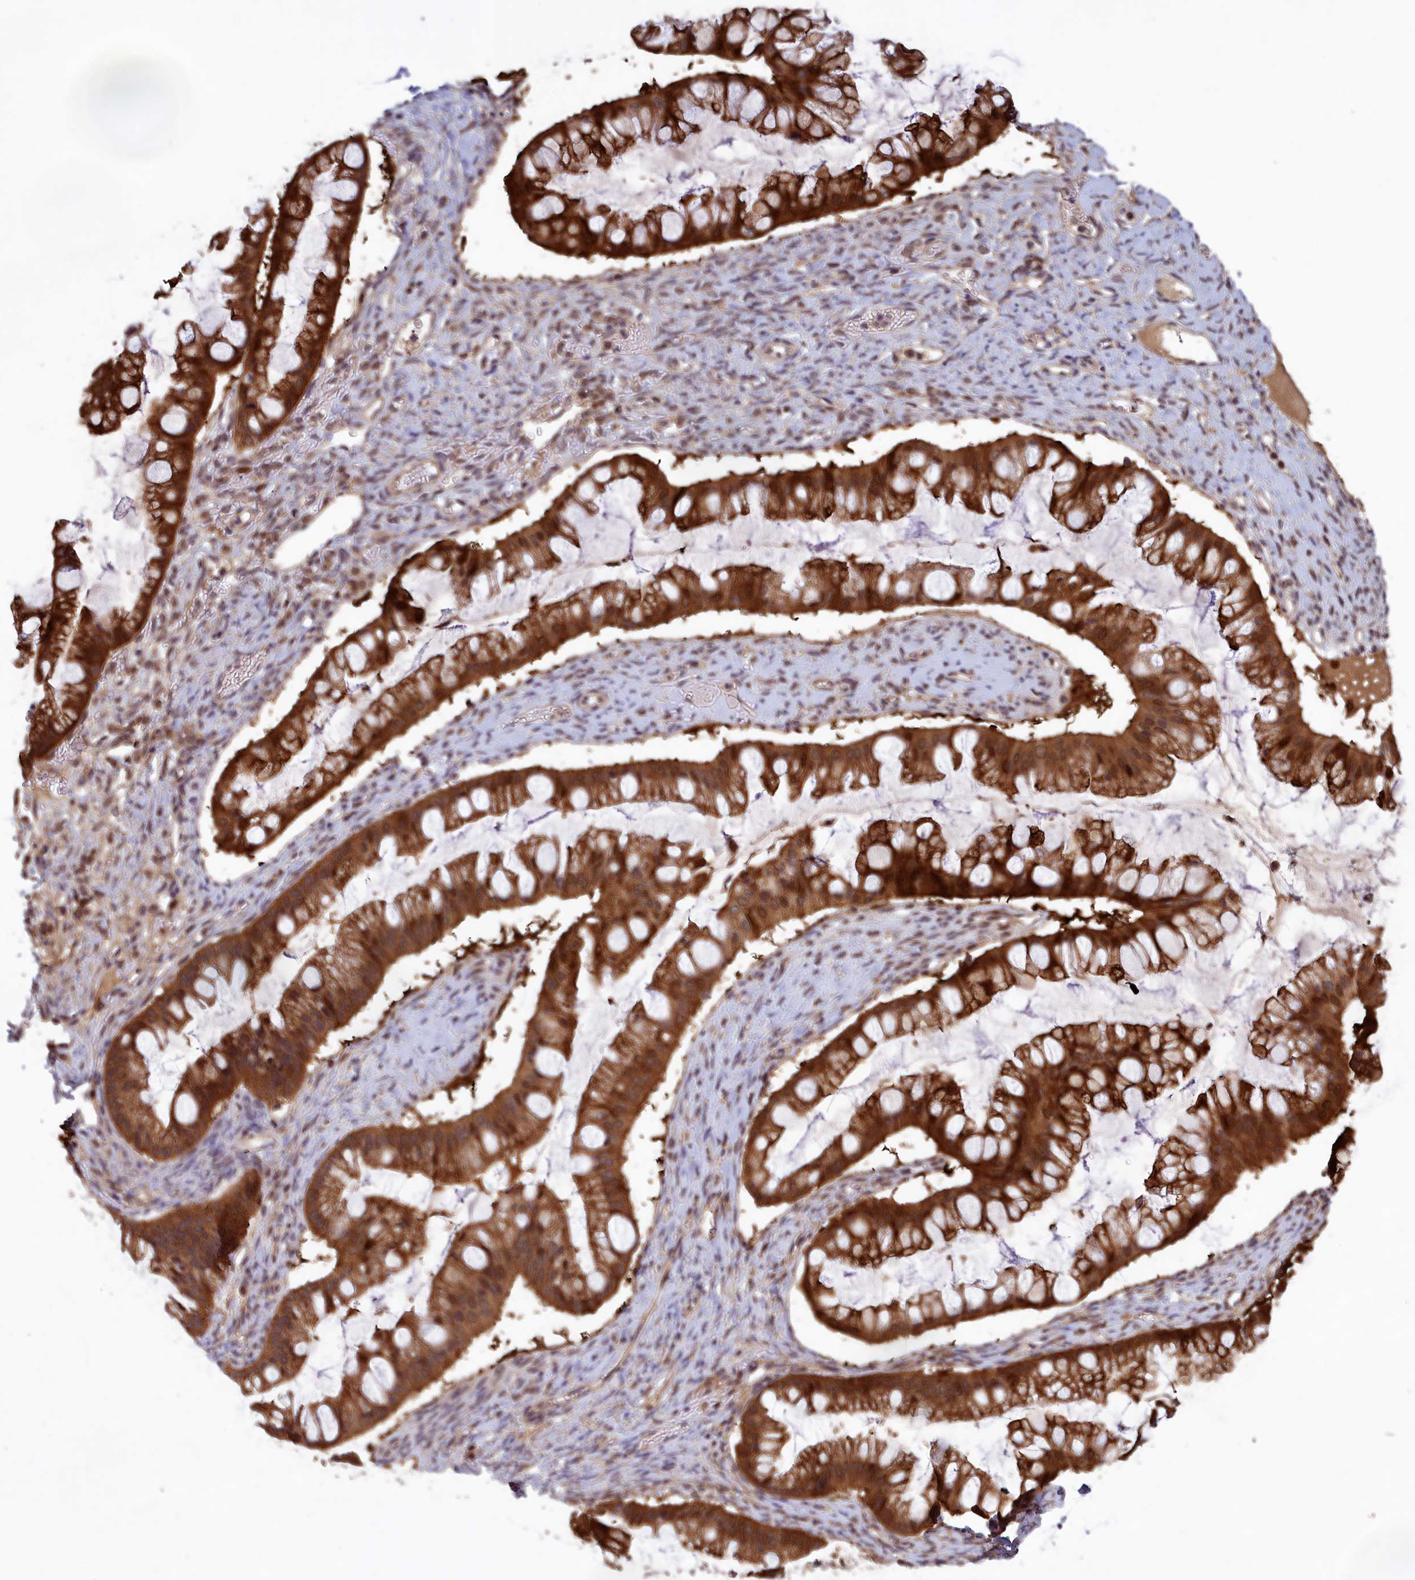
{"staining": {"intensity": "strong", "quantity": ">75%", "location": "cytoplasmic/membranous,nuclear"}, "tissue": "ovarian cancer", "cell_type": "Tumor cells", "image_type": "cancer", "snomed": [{"axis": "morphology", "description": "Cystadenocarcinoma, mucinous, NOS"}, {"axis": "topography", "description": "Ovary"}], "caption": "Protein staining exhibits strong cytoplasmic/membranous and nuclear staining in about >75% of tumor cells in mucinous cystadenocarcinoma (ovarian).", "gene": "CCDC15", "patient": {"sex": "female", "age": 73}}